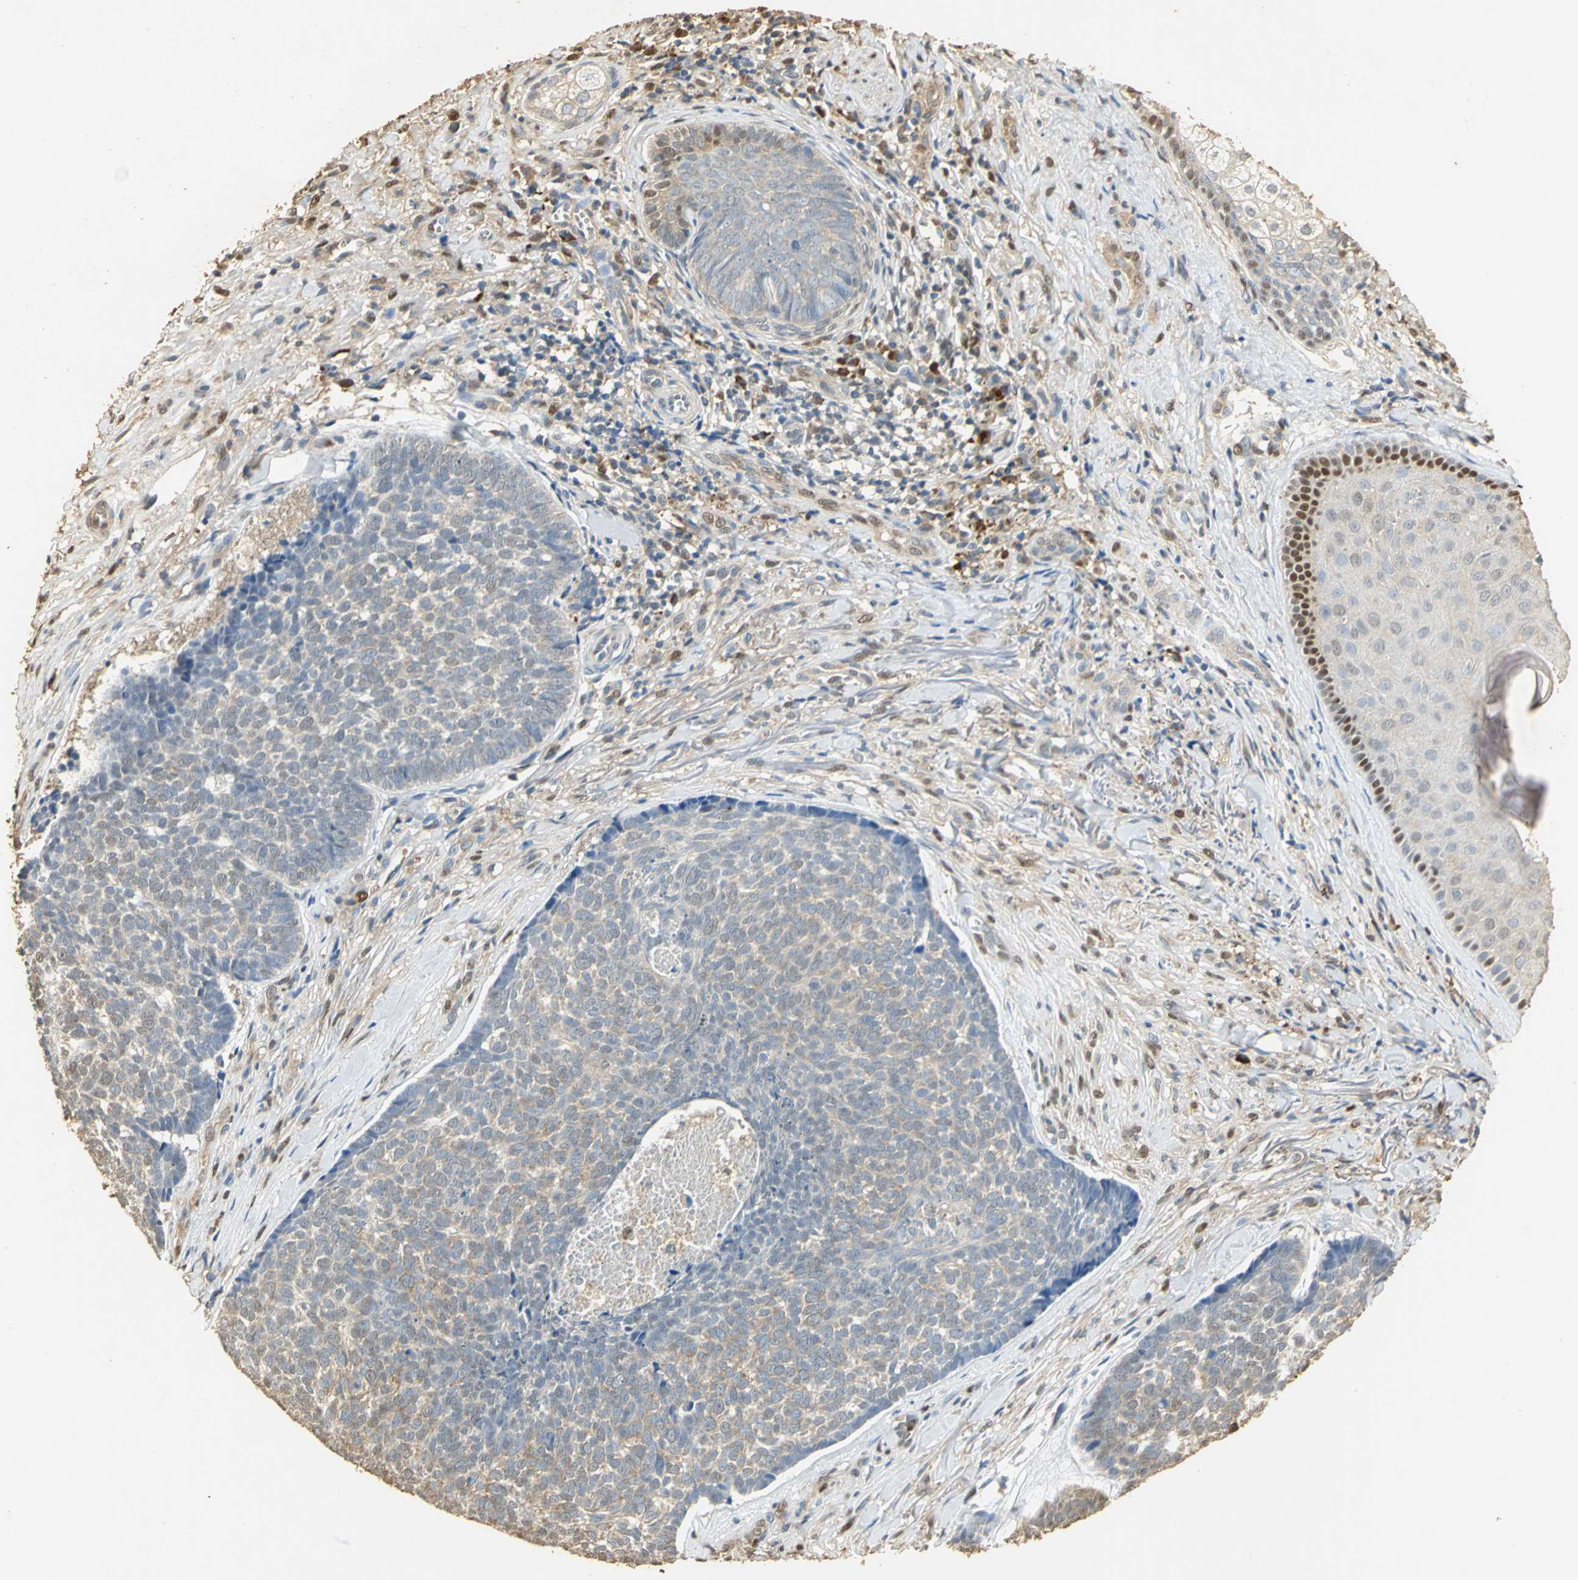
{"staining": {"intensity": "weak", "quantity": ">75%", "location": "cytoplasmic/membranous"}, "tissue": "skin cancer", "cell_type": "Tumor cells", "image_type": "cancer", "snomed": [{"axis": "morphology", "description": "Basal cell carcinoma"}, {"axis": "topography", "description": "Skin"}], "caption": "Skin cancer stained with IHC demonstrates weak cytoplasmic/membranous positivity in approximately >75% of tumor cells. (DAB IHC, brown staining for protein, blue staining for nuclei).", "gene": "GAPDH", "patient": {"sex": "male", "age": 84}}